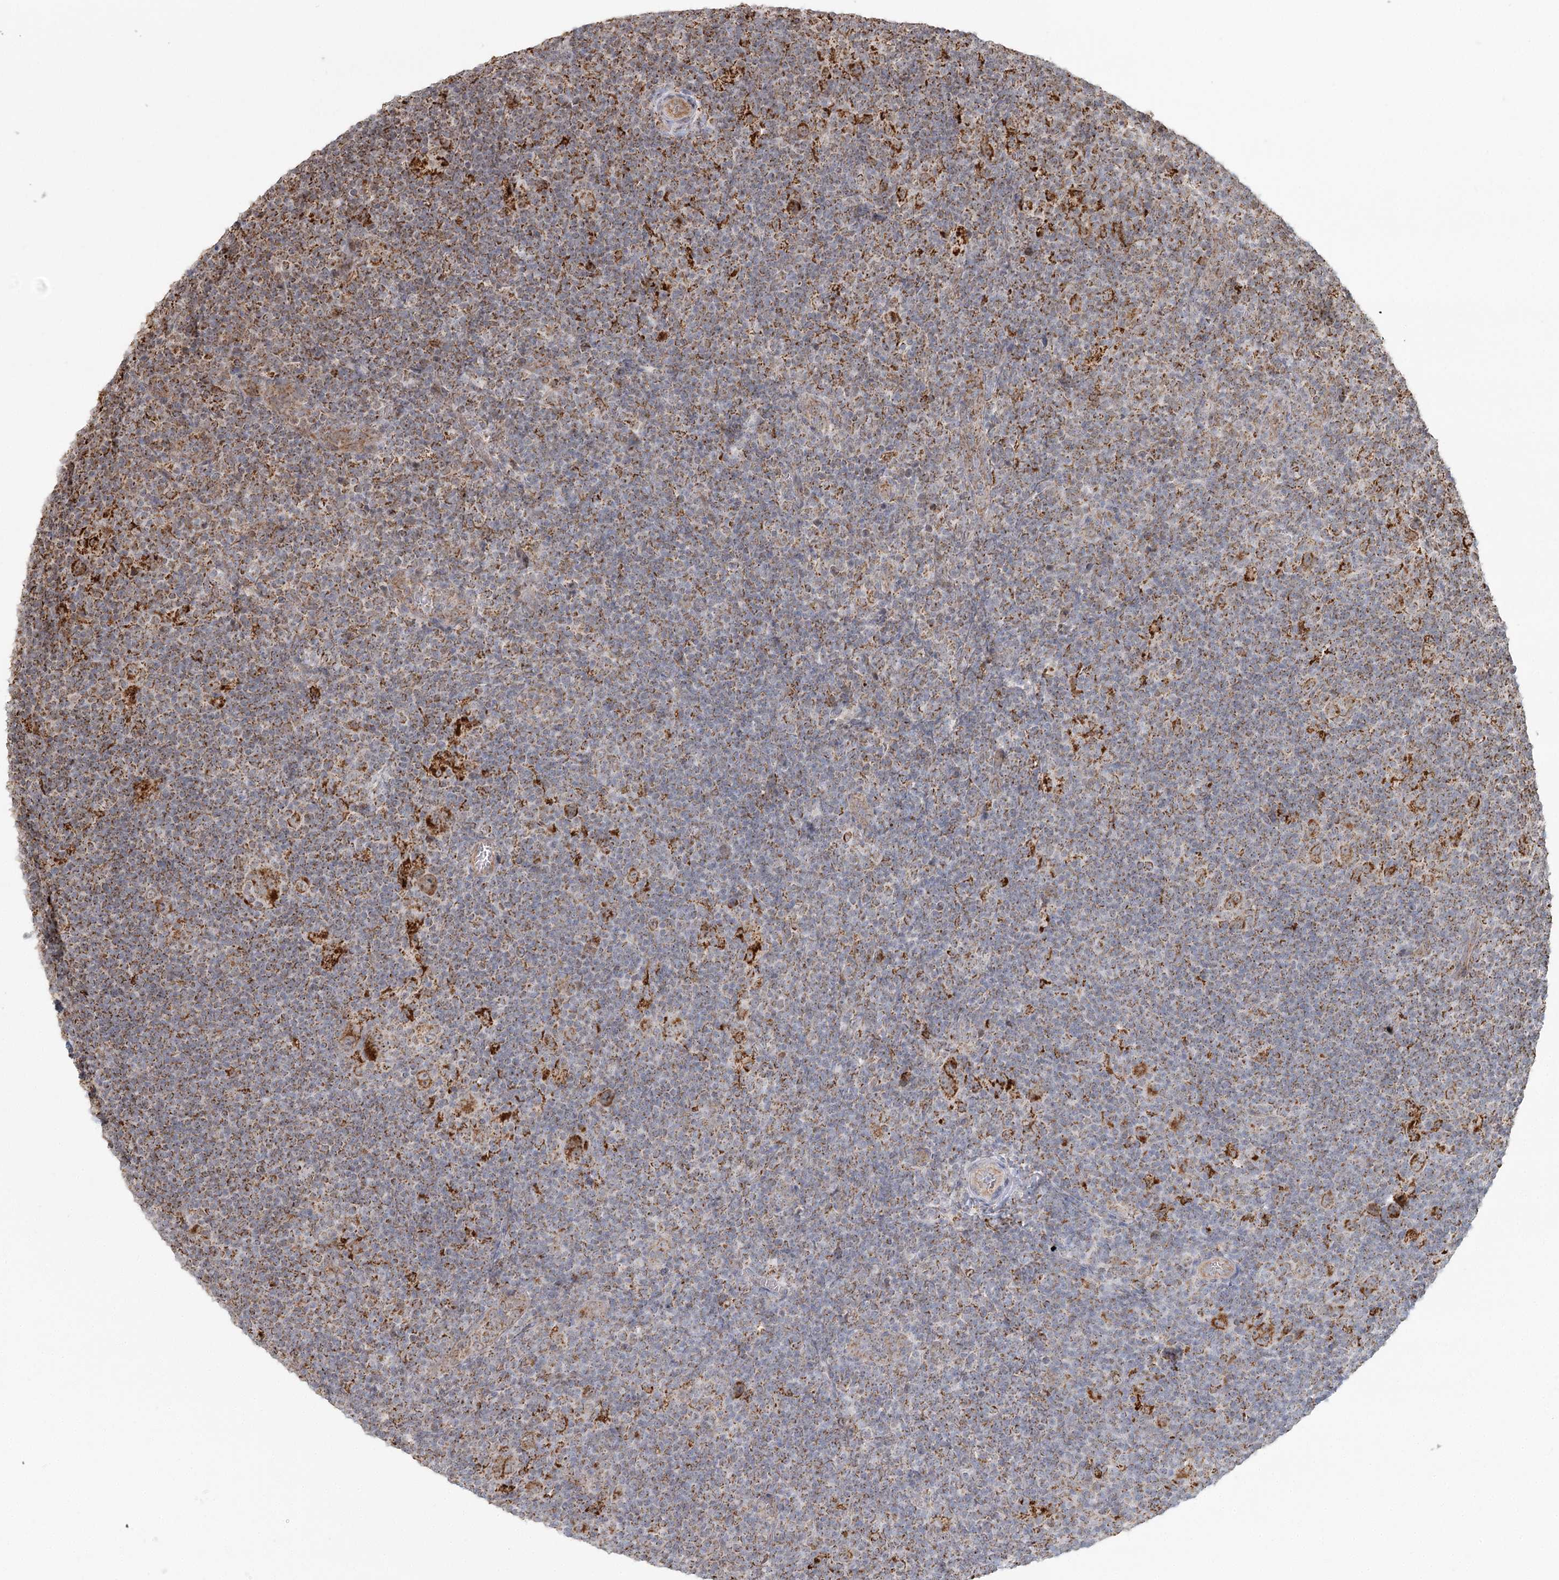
{"staining": {"intensity": "moderate", "quantity": ">75%", "location": "cytoplasmic/membranous"}, "tissue": "lymphoma", "cell_type": "Tumor cells", "image_type": "cancer", "snomed": [{"axis": "morphology", "description": "Hodgkin's disease, NOS"}, {"axis": "topography", "description": "Lymph node"}], "caption": "Immunohistochemical staining of lymphoma demonstrates medium levels of moderate cytoplasmic/membranous expression in about >75% of tumor cells. (Stains: DAB (3,3'-diaminobenzidine) in brown, nuclei in blue, Microscopy: brightfield microscopy at high magnification).", "gene": "LACTB", "patient": {"sex": "female", "age": 57}}